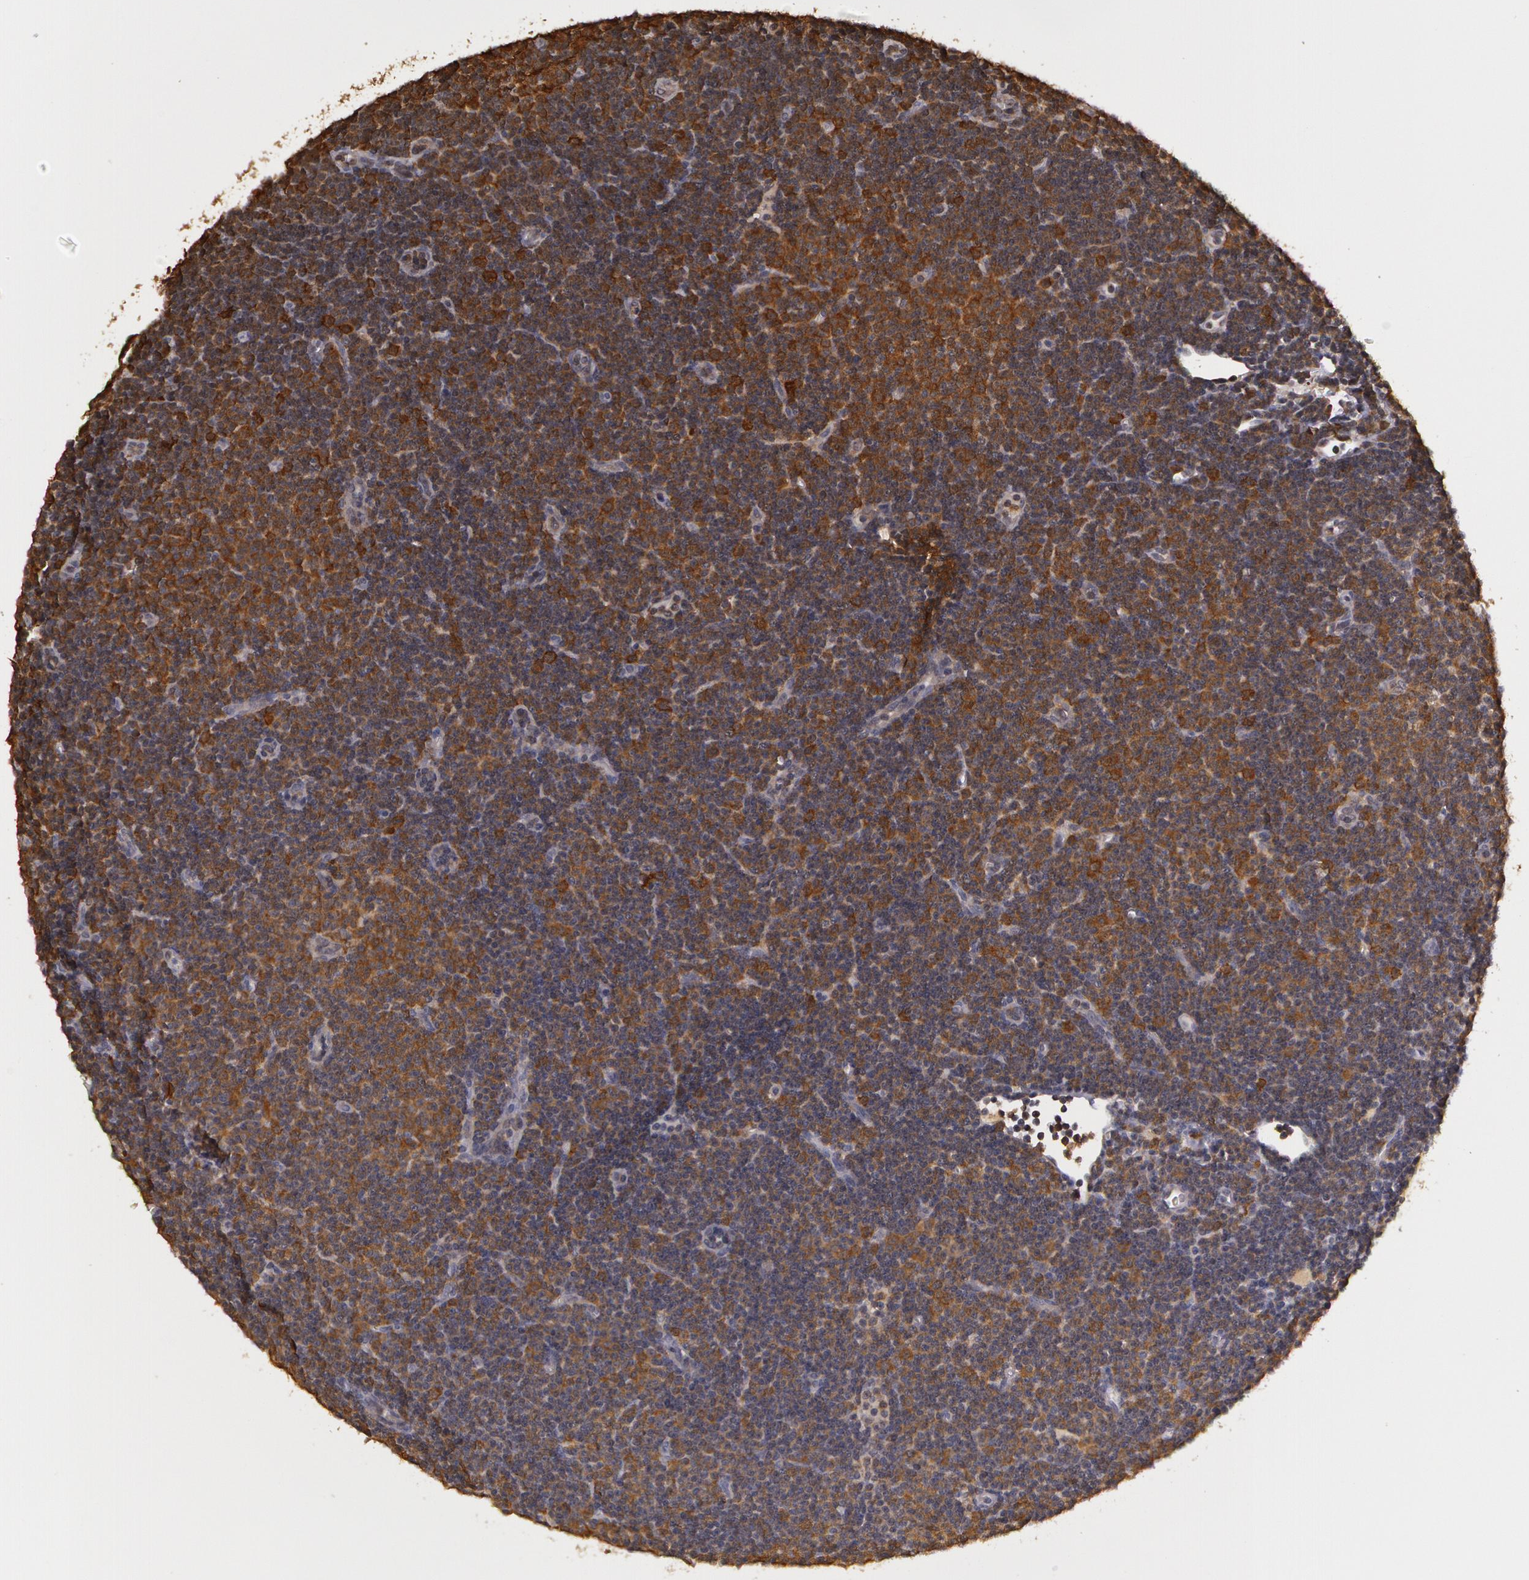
{"staining": {"intensity": "weak", "quantity": "25%-75%", "location": "cytoplasmic/membranous"}, "tissue": "lymphoma", "cell_type": "Tumor cells", "image_type": "cancer", "snomed": [{"axis": "morphology", "description": "Malignant lymphoma, non-Hodgkin's type, Low grade"}, {"axis": "topography", "description": "Lymph node"}], "caption": "High-power microscopy captured an IHC histopathology image of lymphoma, revealing weak cytoplasmic/membranous positivity in approximately 25%-75% of tumor cells.", "gene": "AHSA1", "patient": {"sex": "male", "age": 57}}